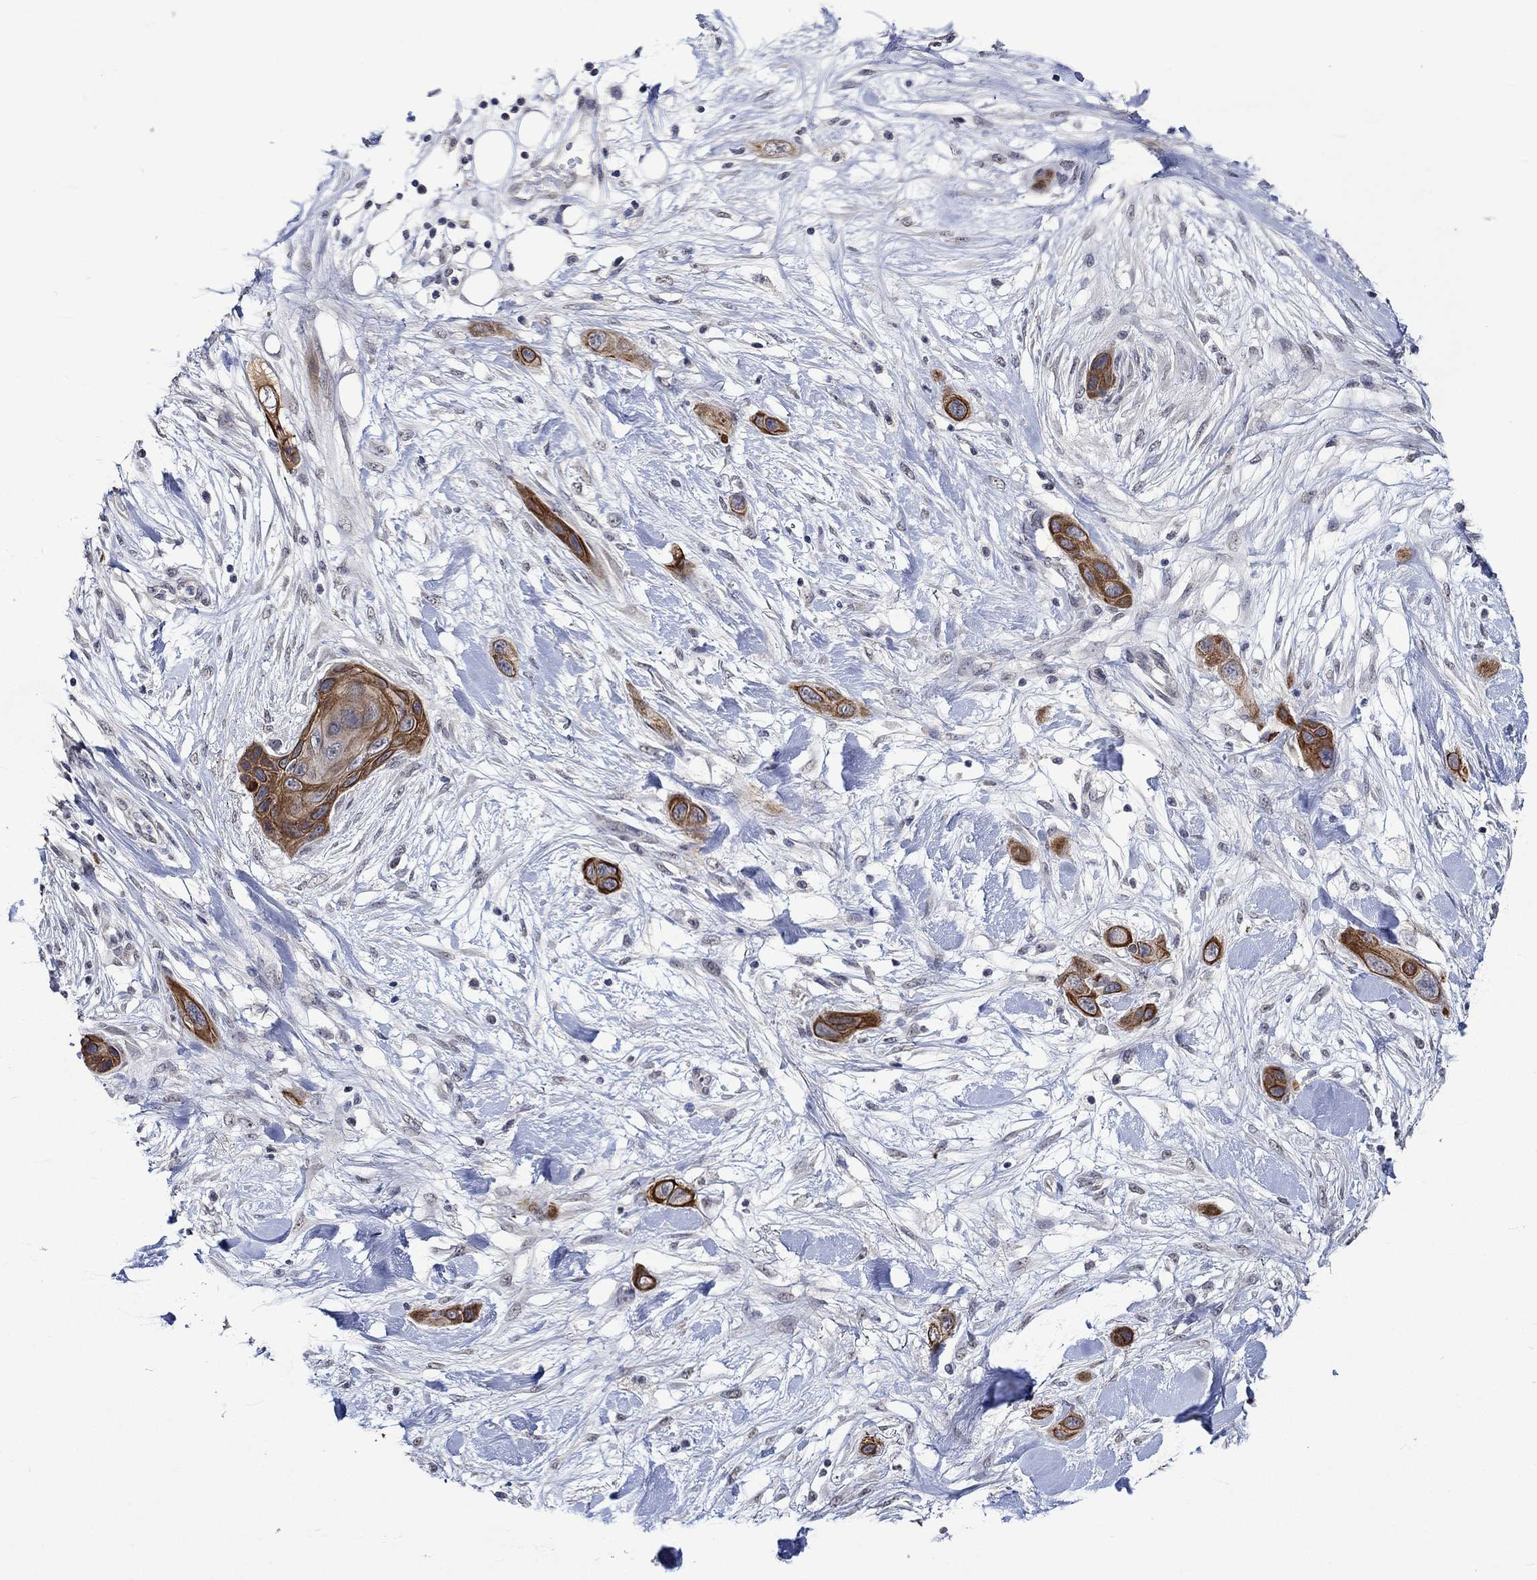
{"staining": {"intensity": "strong", "quantity": ">75%", "location": "cytoplasmic/membranous,nuclear"}, "tissue": "skin cancer", "cell_type": "Tumor cells", "image_type": "cancer", "snomed": [{"axis": "morphology", "description": "Squamous cell carcinoma, NOS"}, {"axis": "topography", "description": "Skin"}], "caption": "An image of squamous cell carcinoma (skin) stained for a protein demonstrates strong cytoplasmic/membranous and nuclear brown staining in tumor cells.", "gene": "DDX3Y", "patient": {"sex": "male", "age": 79}}